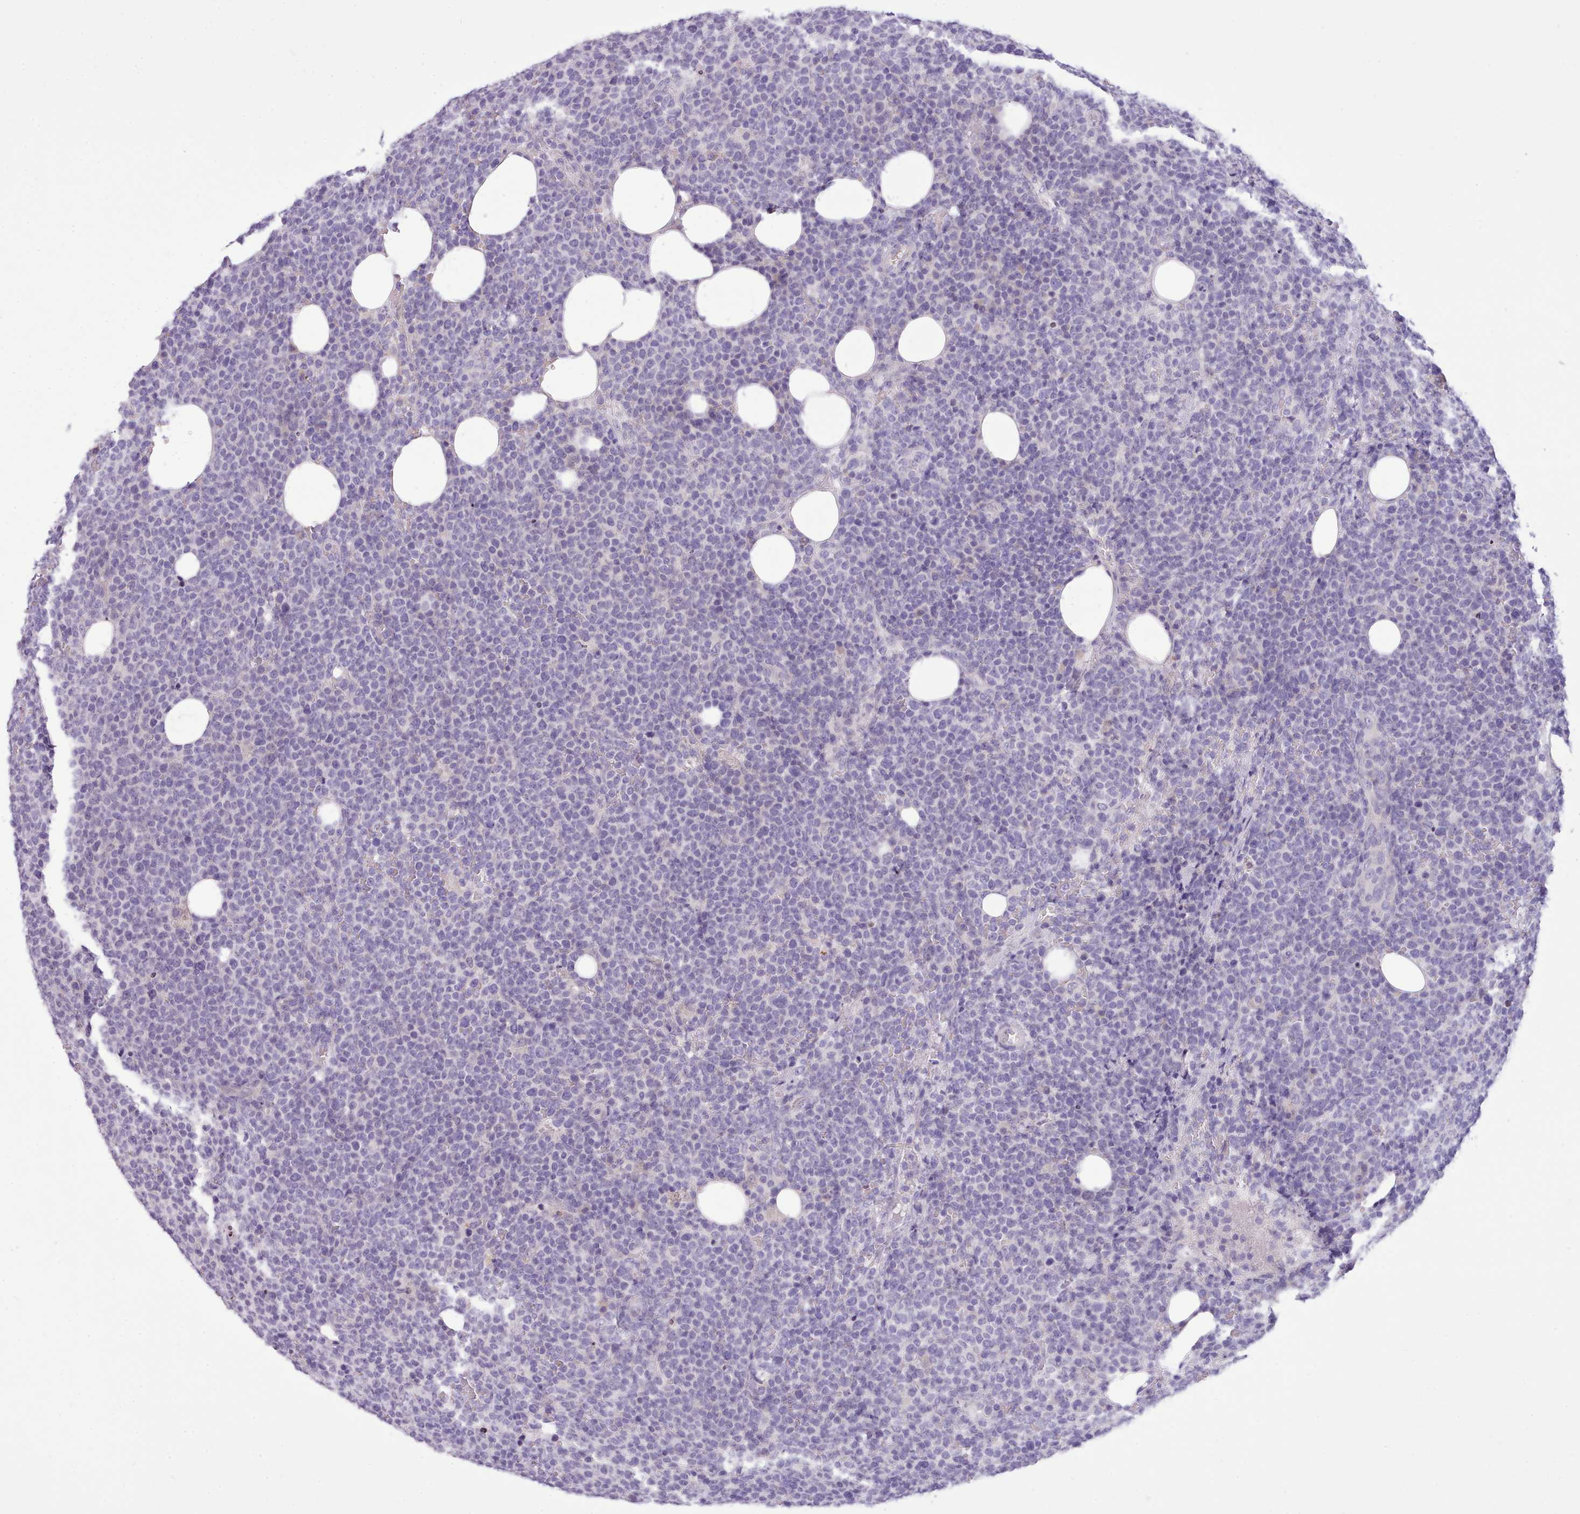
{"staining": {"intensity": "negative", "quantity": "none", "location": "none"}, "tissue": "lymphoma", "cell_type": "Tumor cells", "image_type": "cancer", "snomed": [{"axis": "morphology", "description": "Malignant lymphoma, non-Hodgkin's type, High grade"}, {"axis": "topography", "description": "Lymph node"}], "caption": "Tumor cells are negative for brown protein staining in lymphoma.", "gene": "CYP2A13", "patient": {"sex": "male", "age": 61}}